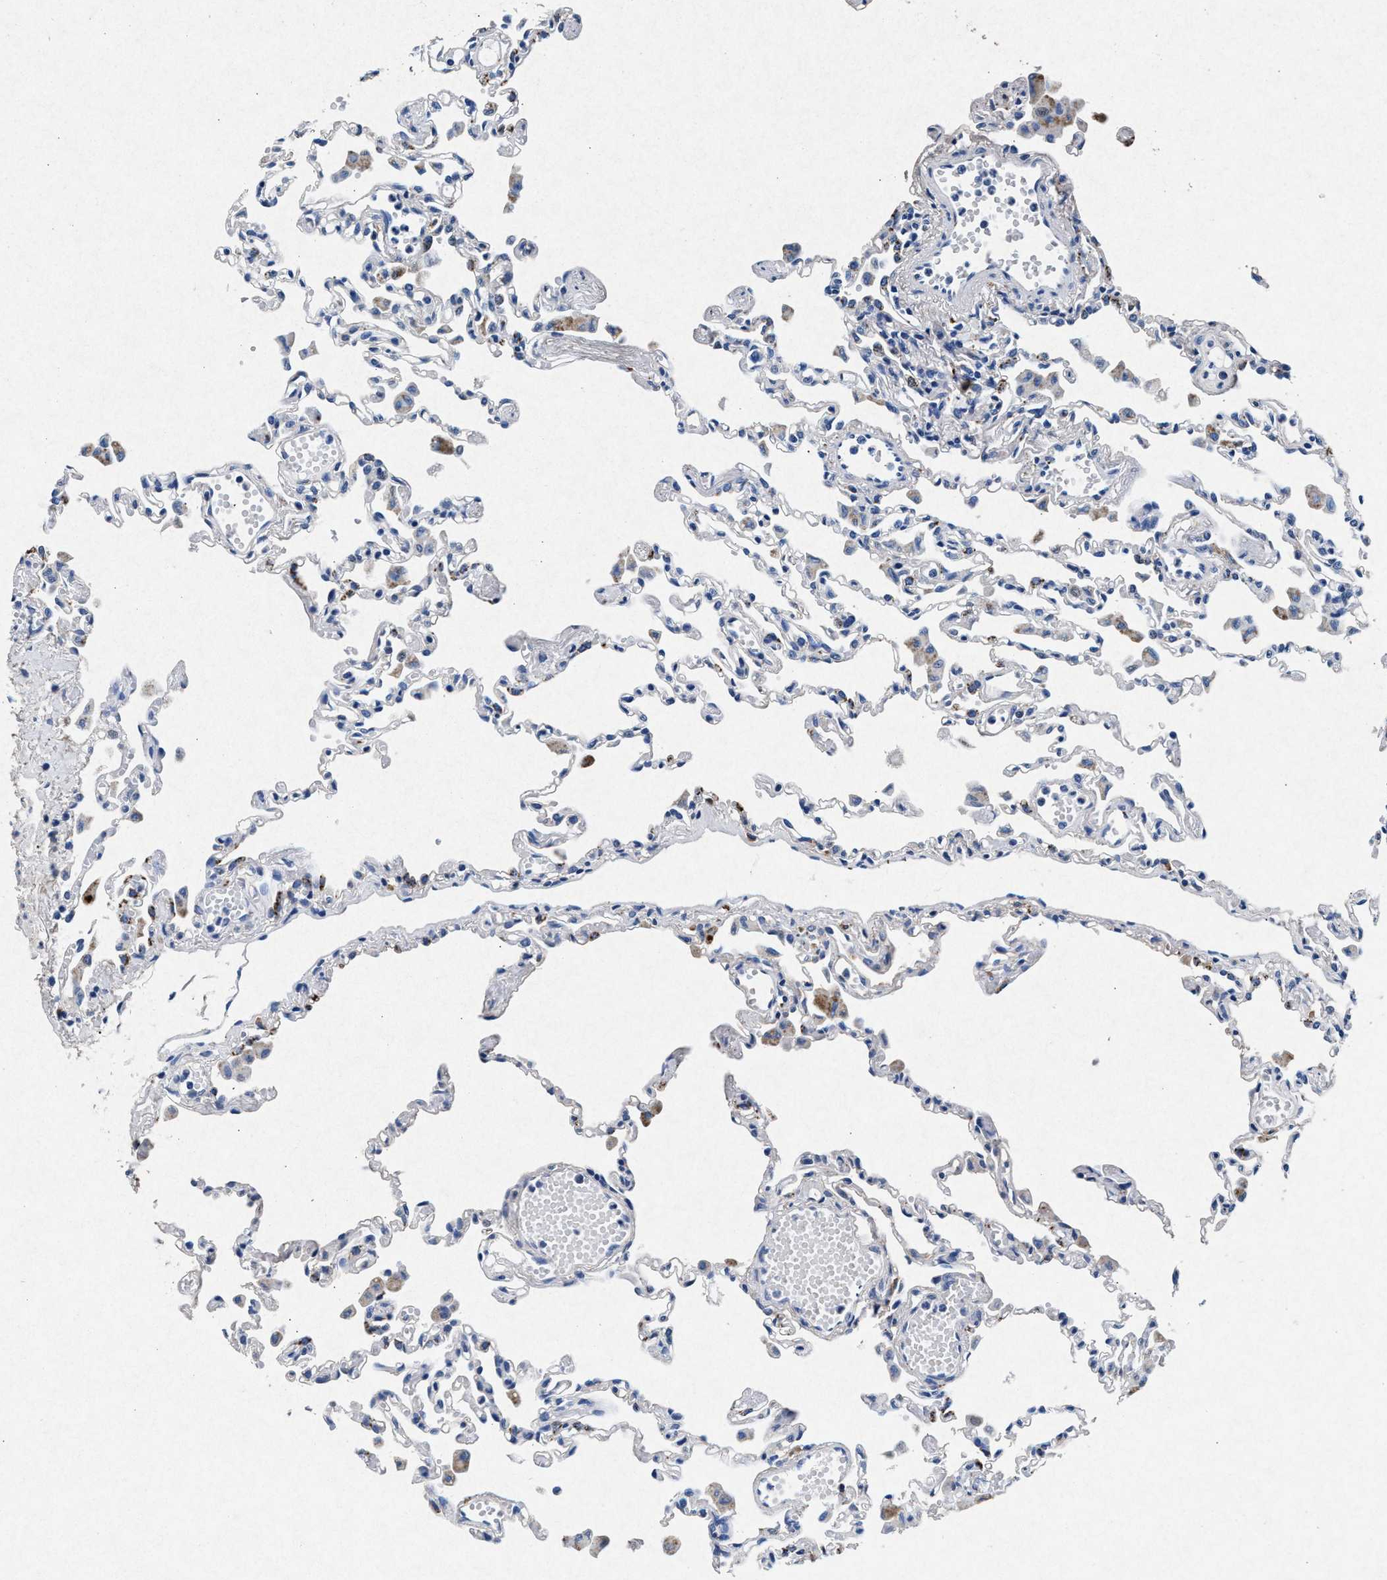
{"staining": {"intensity": "negative", "quantity": "none", "location": "none"}, "tissue": "lung", "cell_type": "Alveolar cells", "image_type": "normal", "snomed": [{"axis": "morphology", "description": "Normal tissue, NOS"}, {"axis": "topography", "description": "Bronchus"}, {"axis": "topography", "description": "Lung"}], "caption": "IHC of benign human lung demonstrates no expression in alveolar cells.", "gene": "MAP6", "patient": {"sex": "female", "age": 49}}